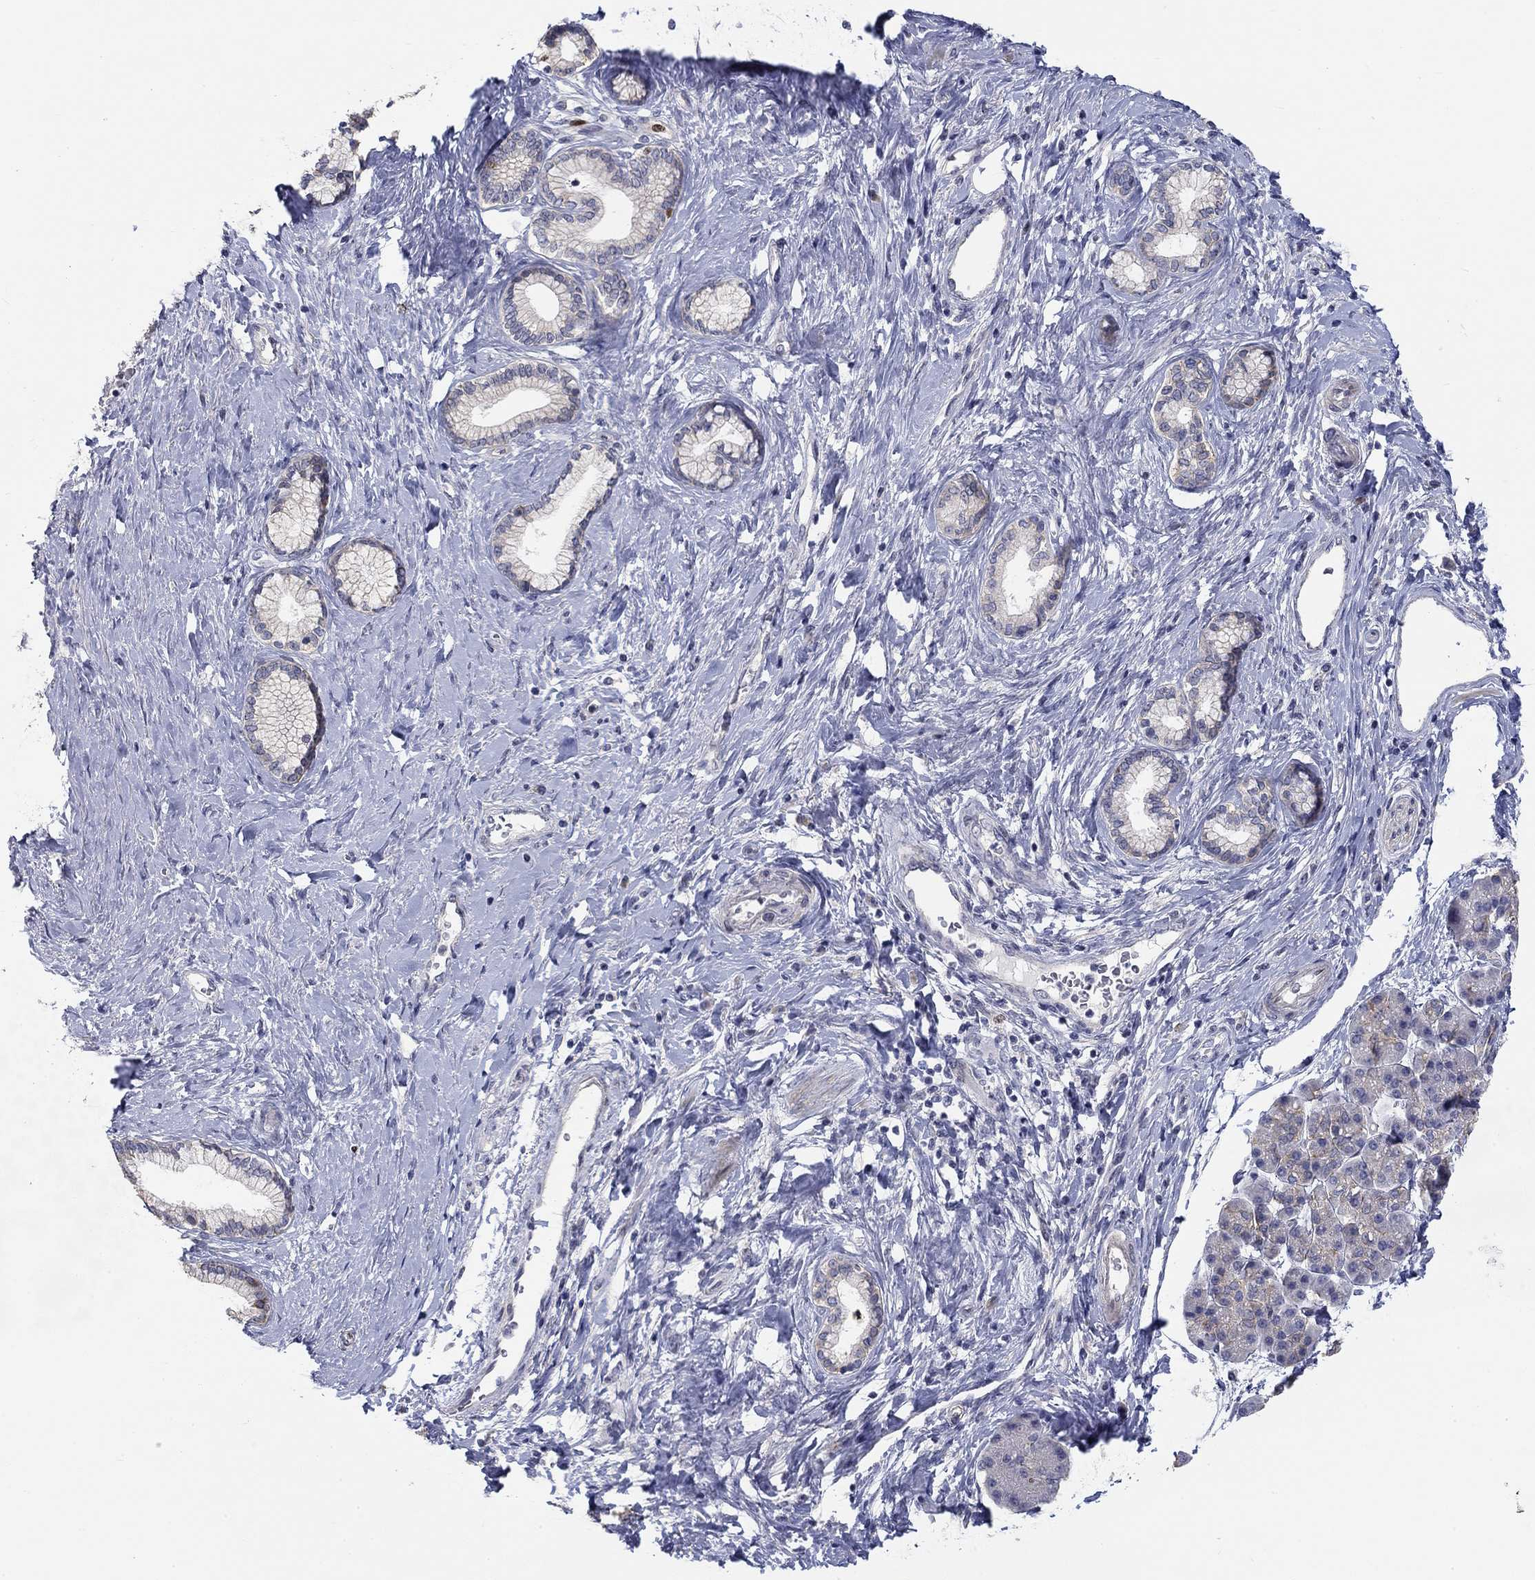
{"staining": {"intensity": "strong", "quantity": "<25%", "location": "nuclear"}, "tissue": "pancreatic cancer", "cell_type": "Tumor cells", "image_type": "cancer", "snomed": [{"axis": "morphology", "description": "Adenocarcinoma, NOS"}, {"axis": "topography", "description": "Pancreas"}], "caption": "The histopathology image demonstrates staining of pancreatic cancer (adenocarcinoma), revealing strong nuclear protein positivity (brown color) within tumor cells. (DAB (3,3'-diaminobenzidine) = brown stain, brightfield microscopy at high magnification).", "gene": "PRC1", "patient": {"sex": "female", "age": 73}}